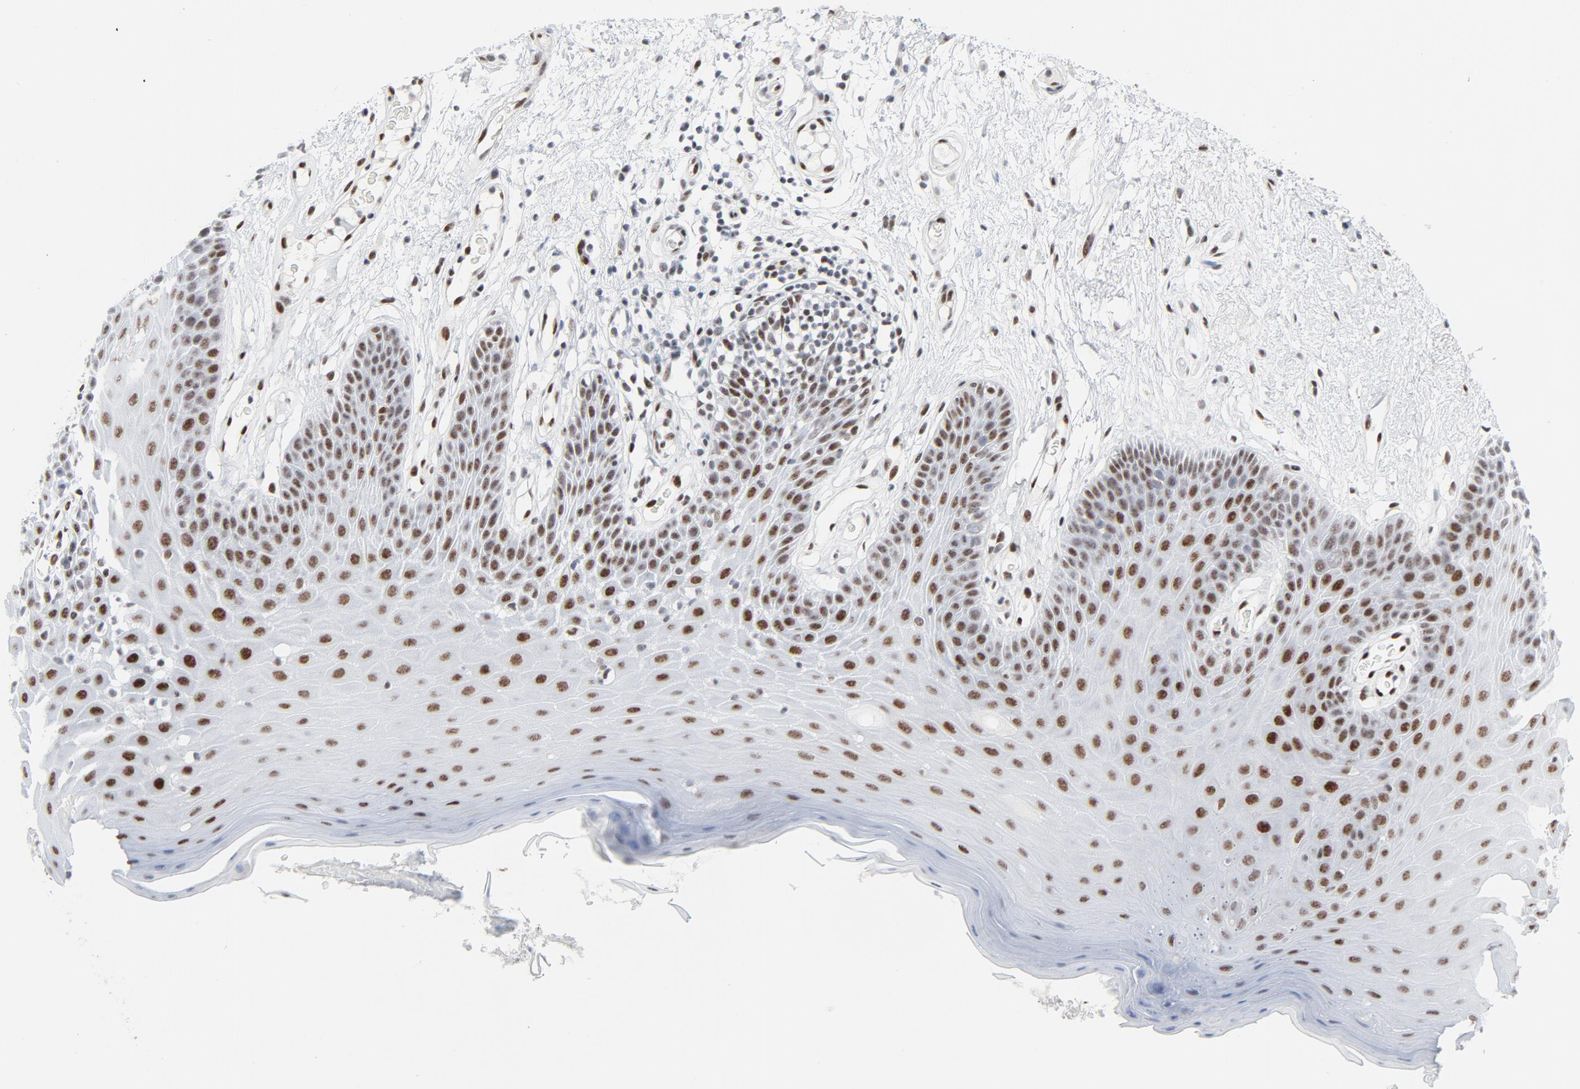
{"staining": {"intensity": "moderate", "quantity": ">75%", "location": "nuclear"}, "tissue": "oral mucosa", "cell_type": "Squamous epithelial cells", "image_type": "normal", "snomed": [{"axis": "morphology", "description": "Normal tissue, NOS"}, {"axis": "morphology", "description": "Squamous cell carcinoma, NOS"}, {"axis": "topography", "description": "Skeletal muscle"}, {"axis": "topography", "description": "Oral tissue"}, {"axis": "topography", "description": "Head-Neck"}], "caption": "IHC (DAB) staining of unremarkable oral mucosa shows moderate nuclear protein expression in approximately >75% of squamous epithelial cells. The protein of interest is shown in brown color, while the nuclei are stained blue.", "gene": "HSF1", "patient": {"sex": "male", "age": 71}}